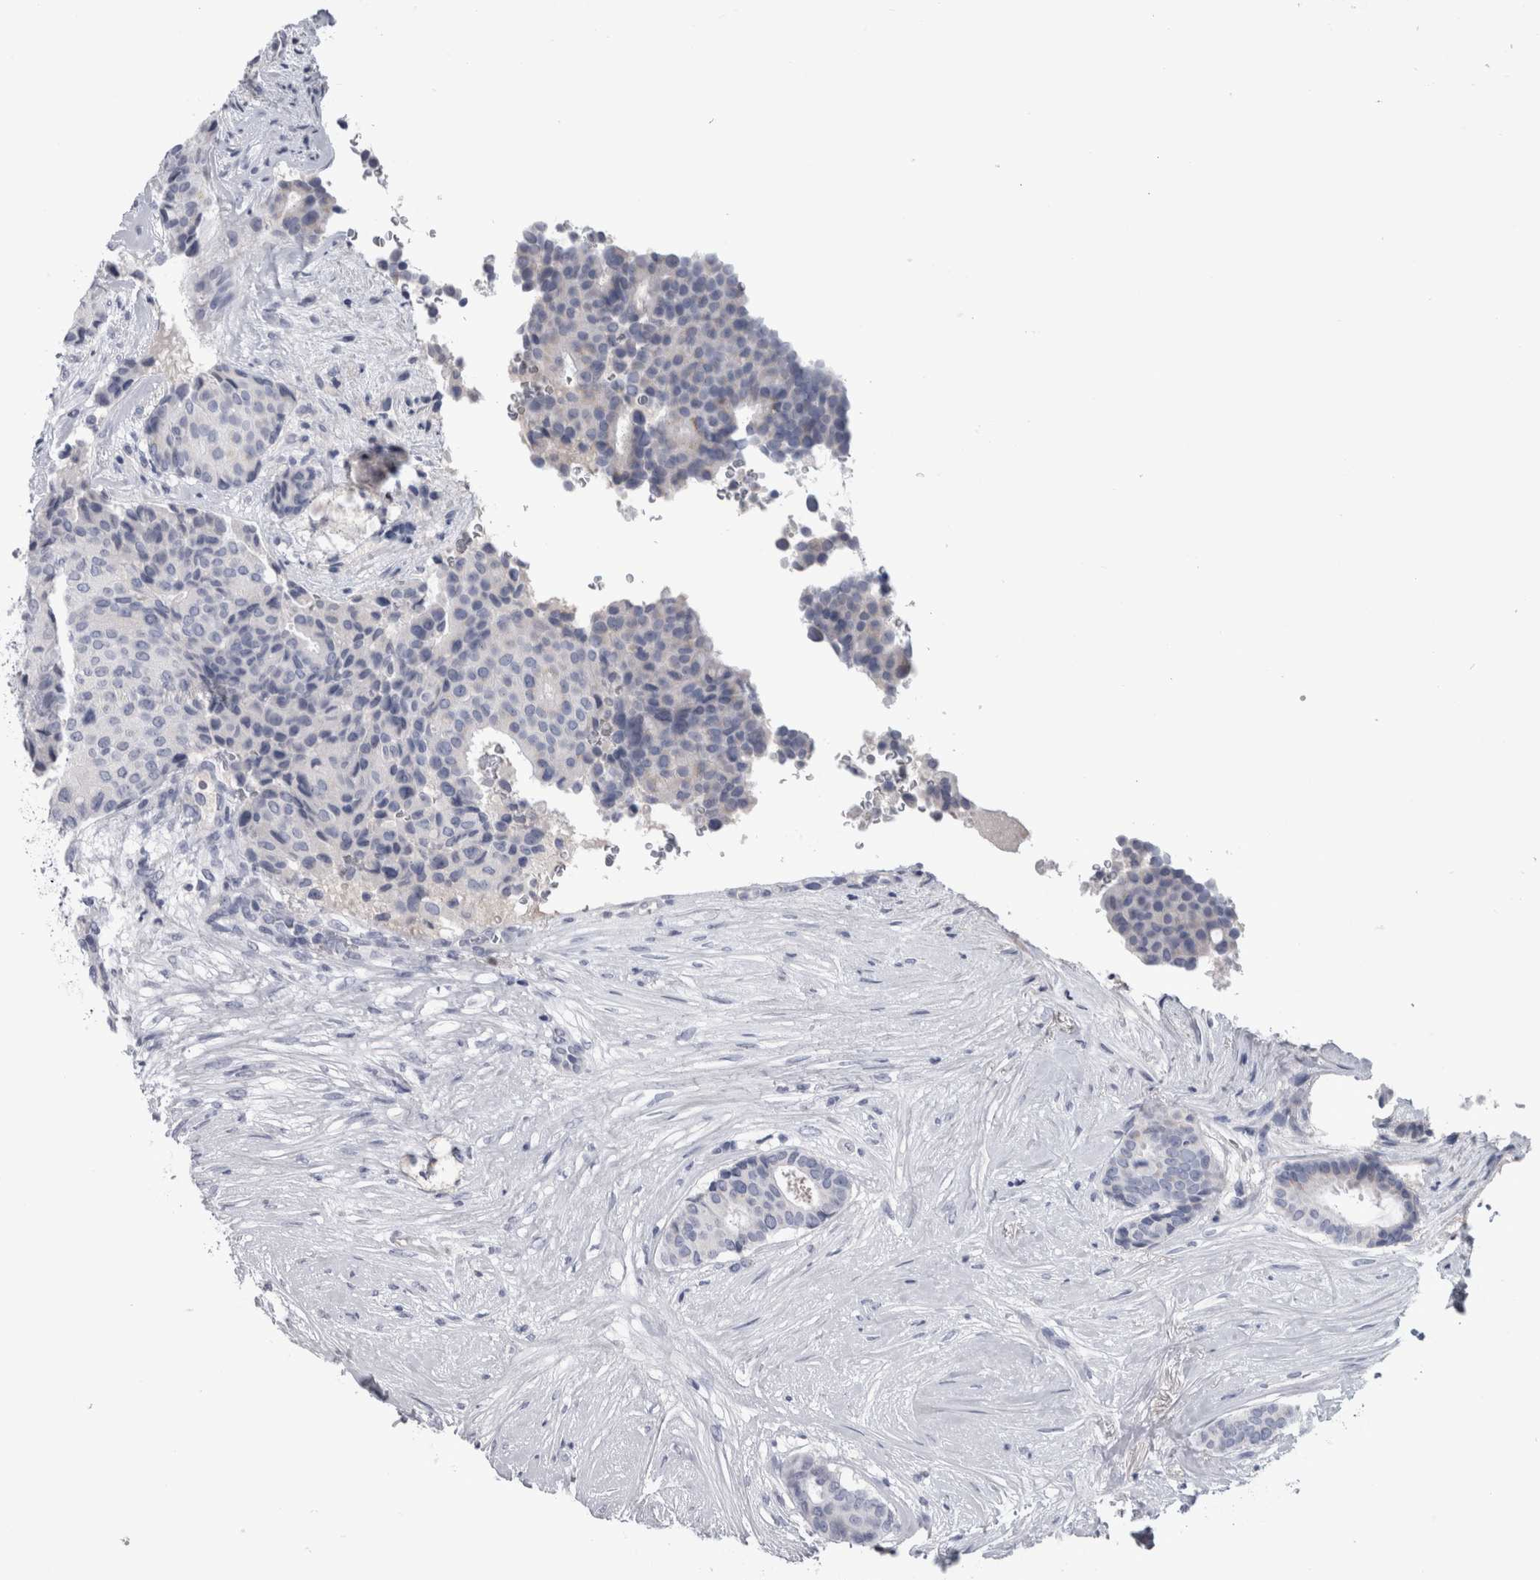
{"staining": {"intensity": "negative", "quantity": "none", "location": "none"}, "tissue": "breast cancer", "cell_type": "Tumor cells", "image_type": "cancer", "snomed": [{"axis": "morphology", "description": "Duct carcinoma"}, {"axis": "topography", "description": "Breast"}], "caption": "Micrograph shows no protein positivity in tumor cells of infiltrating ductal carcinoma (breast) tissue.", "gene": "PAX5", "patient": {"sex": "female", "age": 75}}